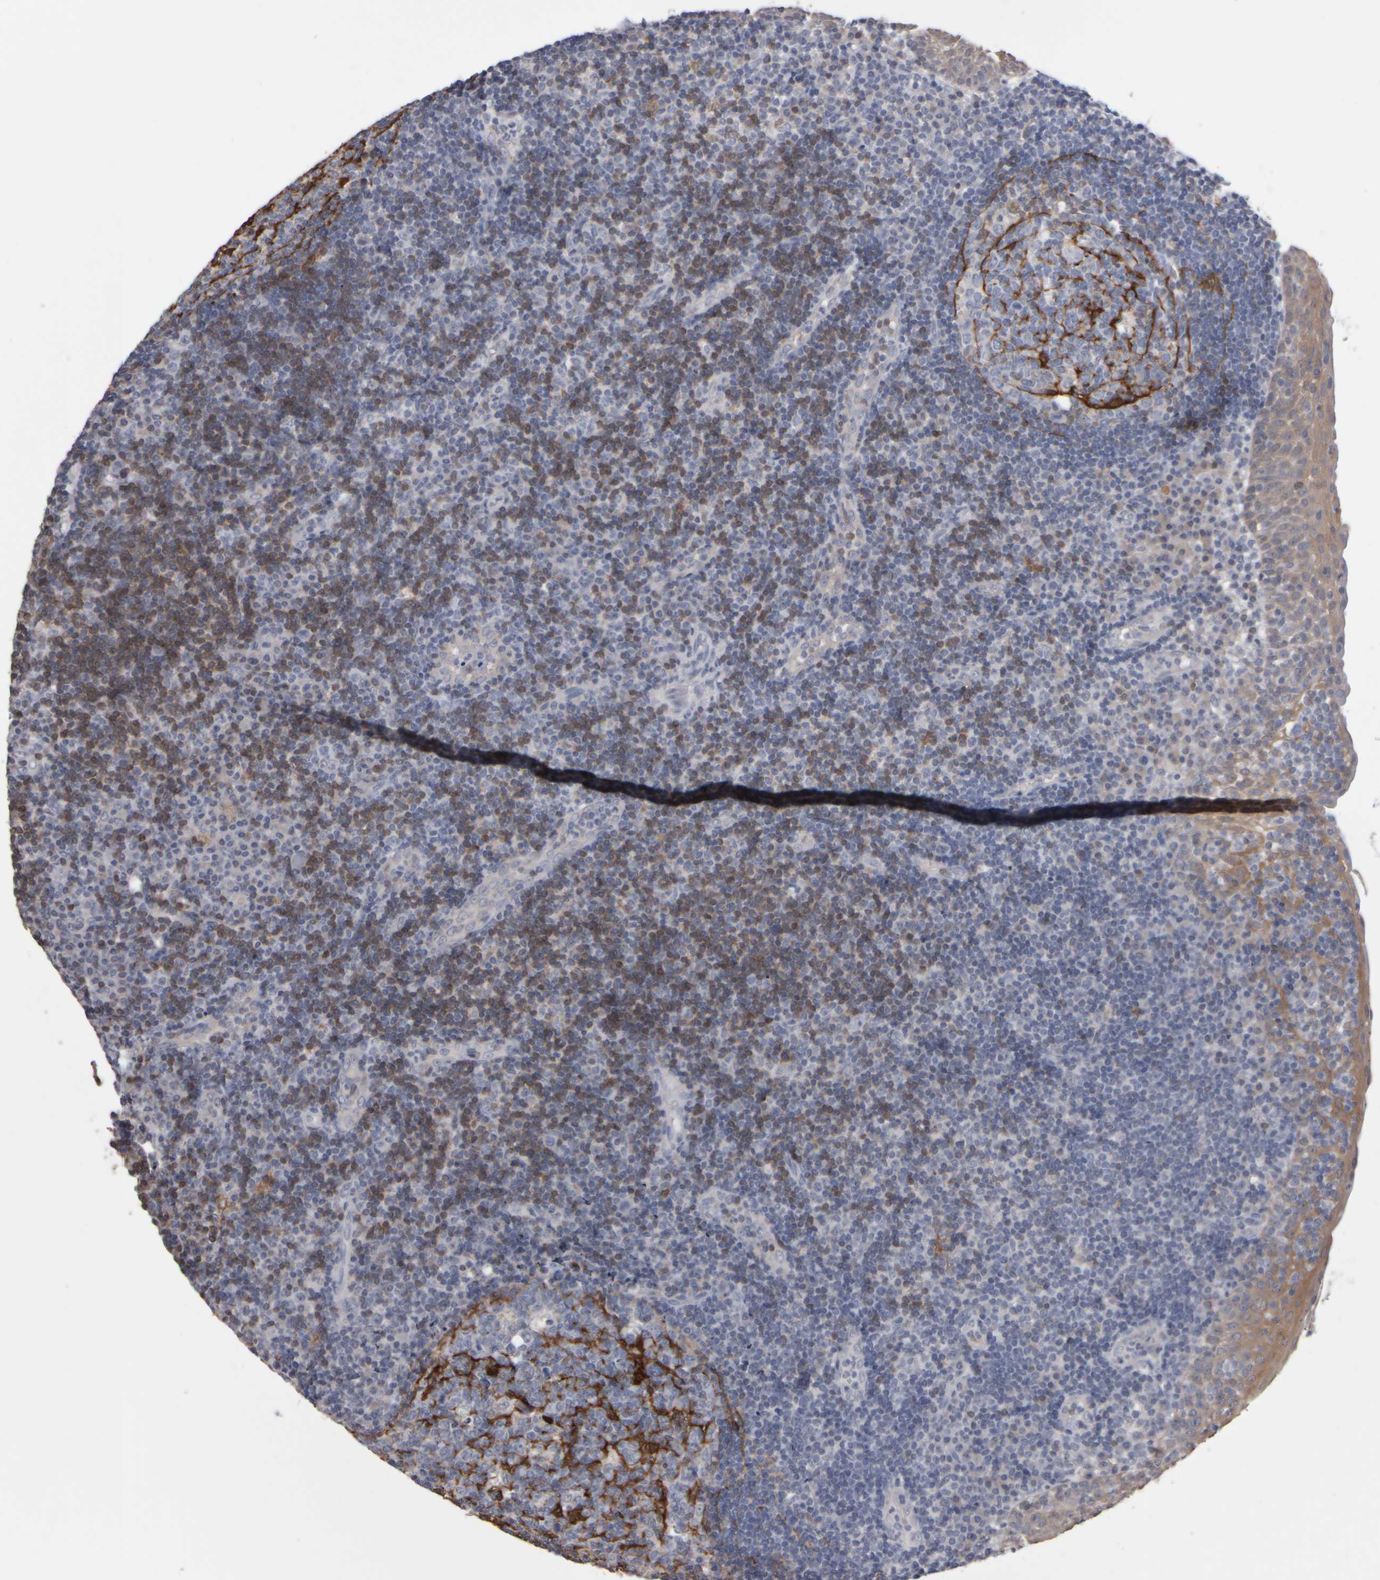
{"staining": {"intensity": "strong", "quantity": "<25%", "location": "cytoplasmic/membranous"}, "tissue": "tonsil", "cell_type": "Germinal center cells", "image_type": "normal", "snomed": [{"axis": "morphology", "description": "Normal tissue, NOS"}, {"axis": "topography", "description": "Tonsil"}], "caption": "Normal tonsil exhibits strong cytoplasmic/membranous expression in about <25% of germinal center cells (DAB (3,3'-diaminobenzidine) IHC with brightfield microscopy, high magnification)..", "gene": "EPHX2", "patient": {"sex": "female", "age": 40}}